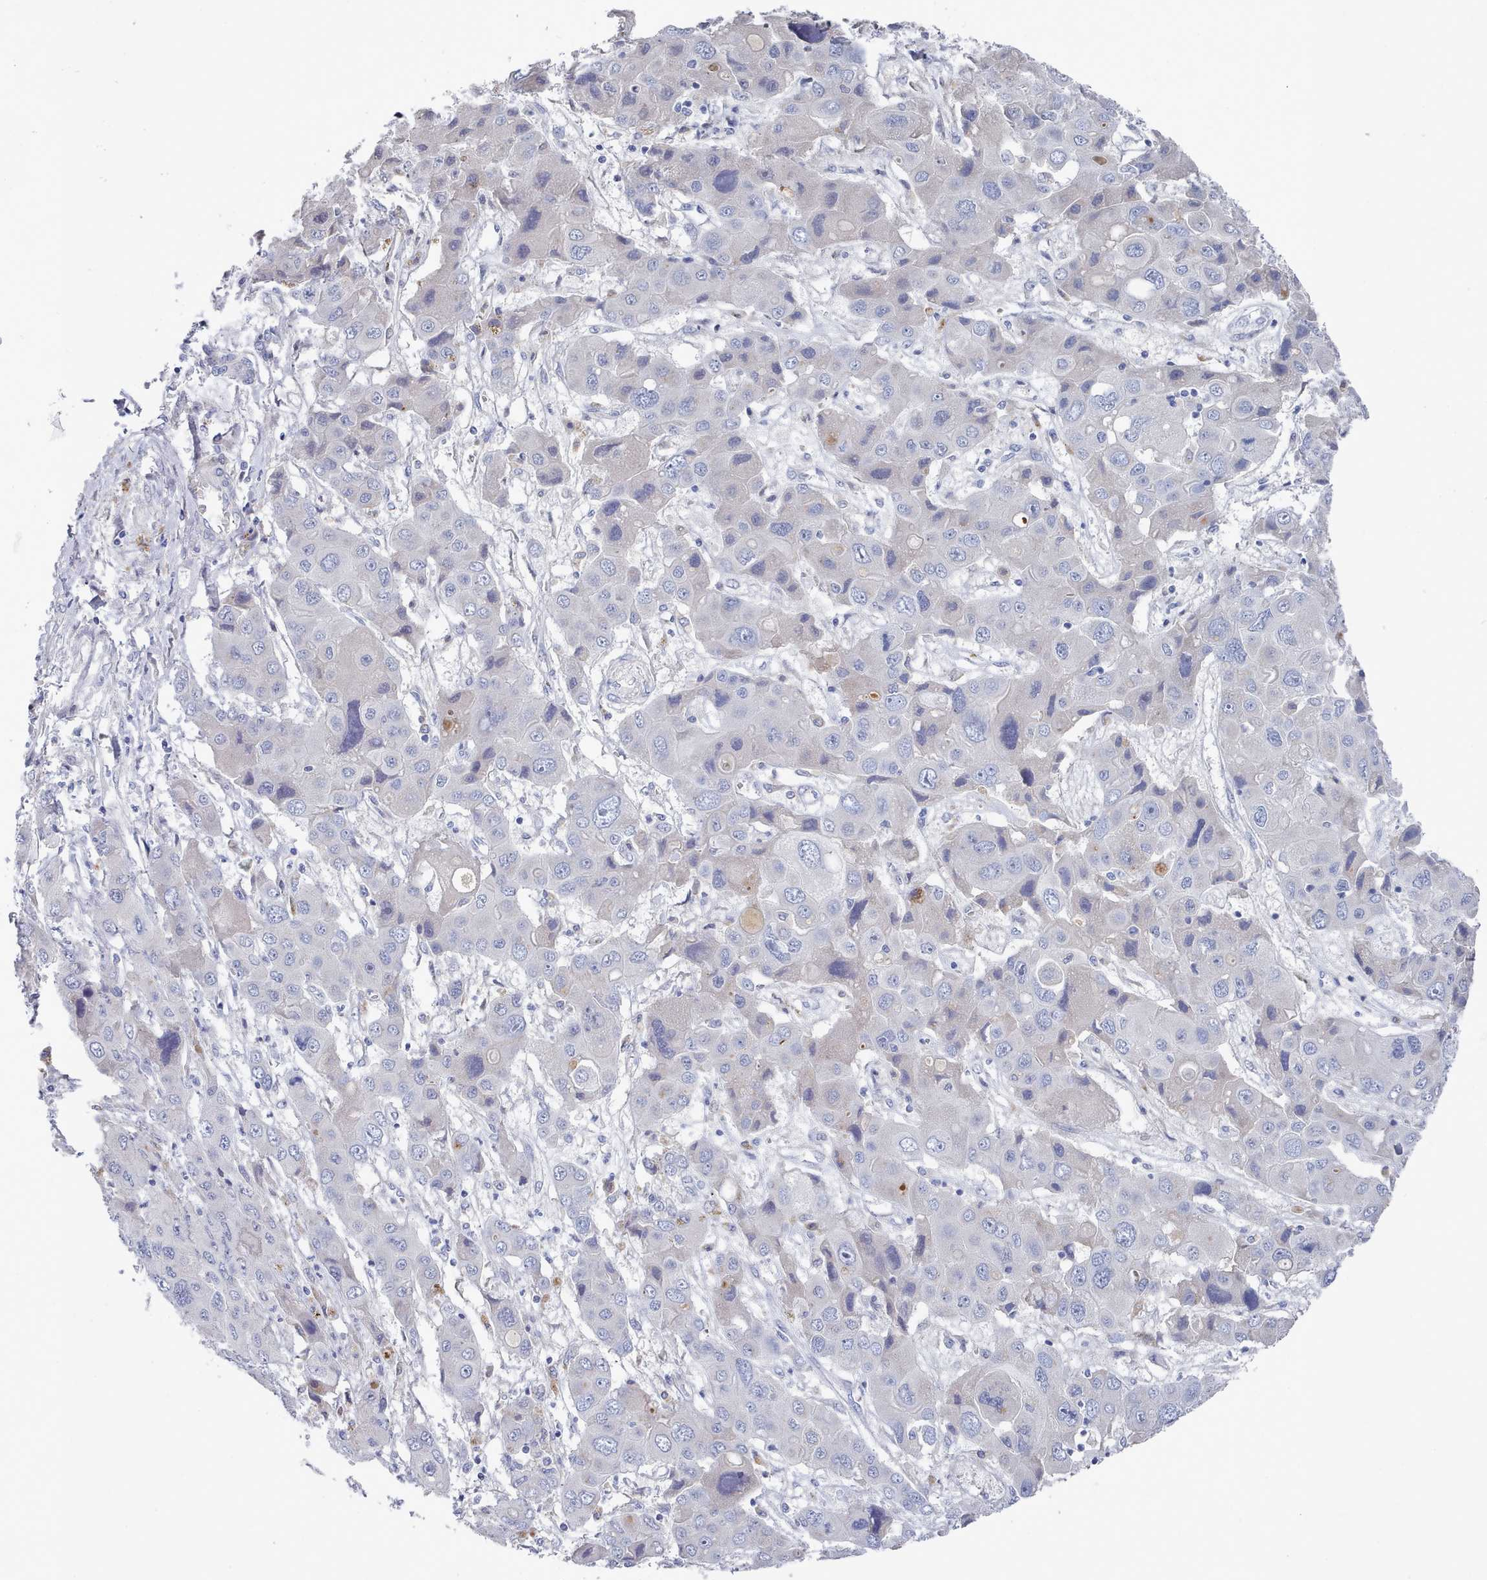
{"staining": {"intensity": "negative", "quantity": "none", "location": "none"}, "tissue": "liver cancer", "cell_type": "Tumor cells", "image_type": "cancer", "snomed": [{"axis": "morphology", "description": "Cholangiocarcinoma"}, {"axis": "topography", "description": "Liver"}], "caption": "Liver cancer (cholangiocarcinoma) was stained to show a protein in brown. There is no significant staining in tumor cells.", "gene": "ACAD11", "patient": {"sex": "male", "age": 67}}